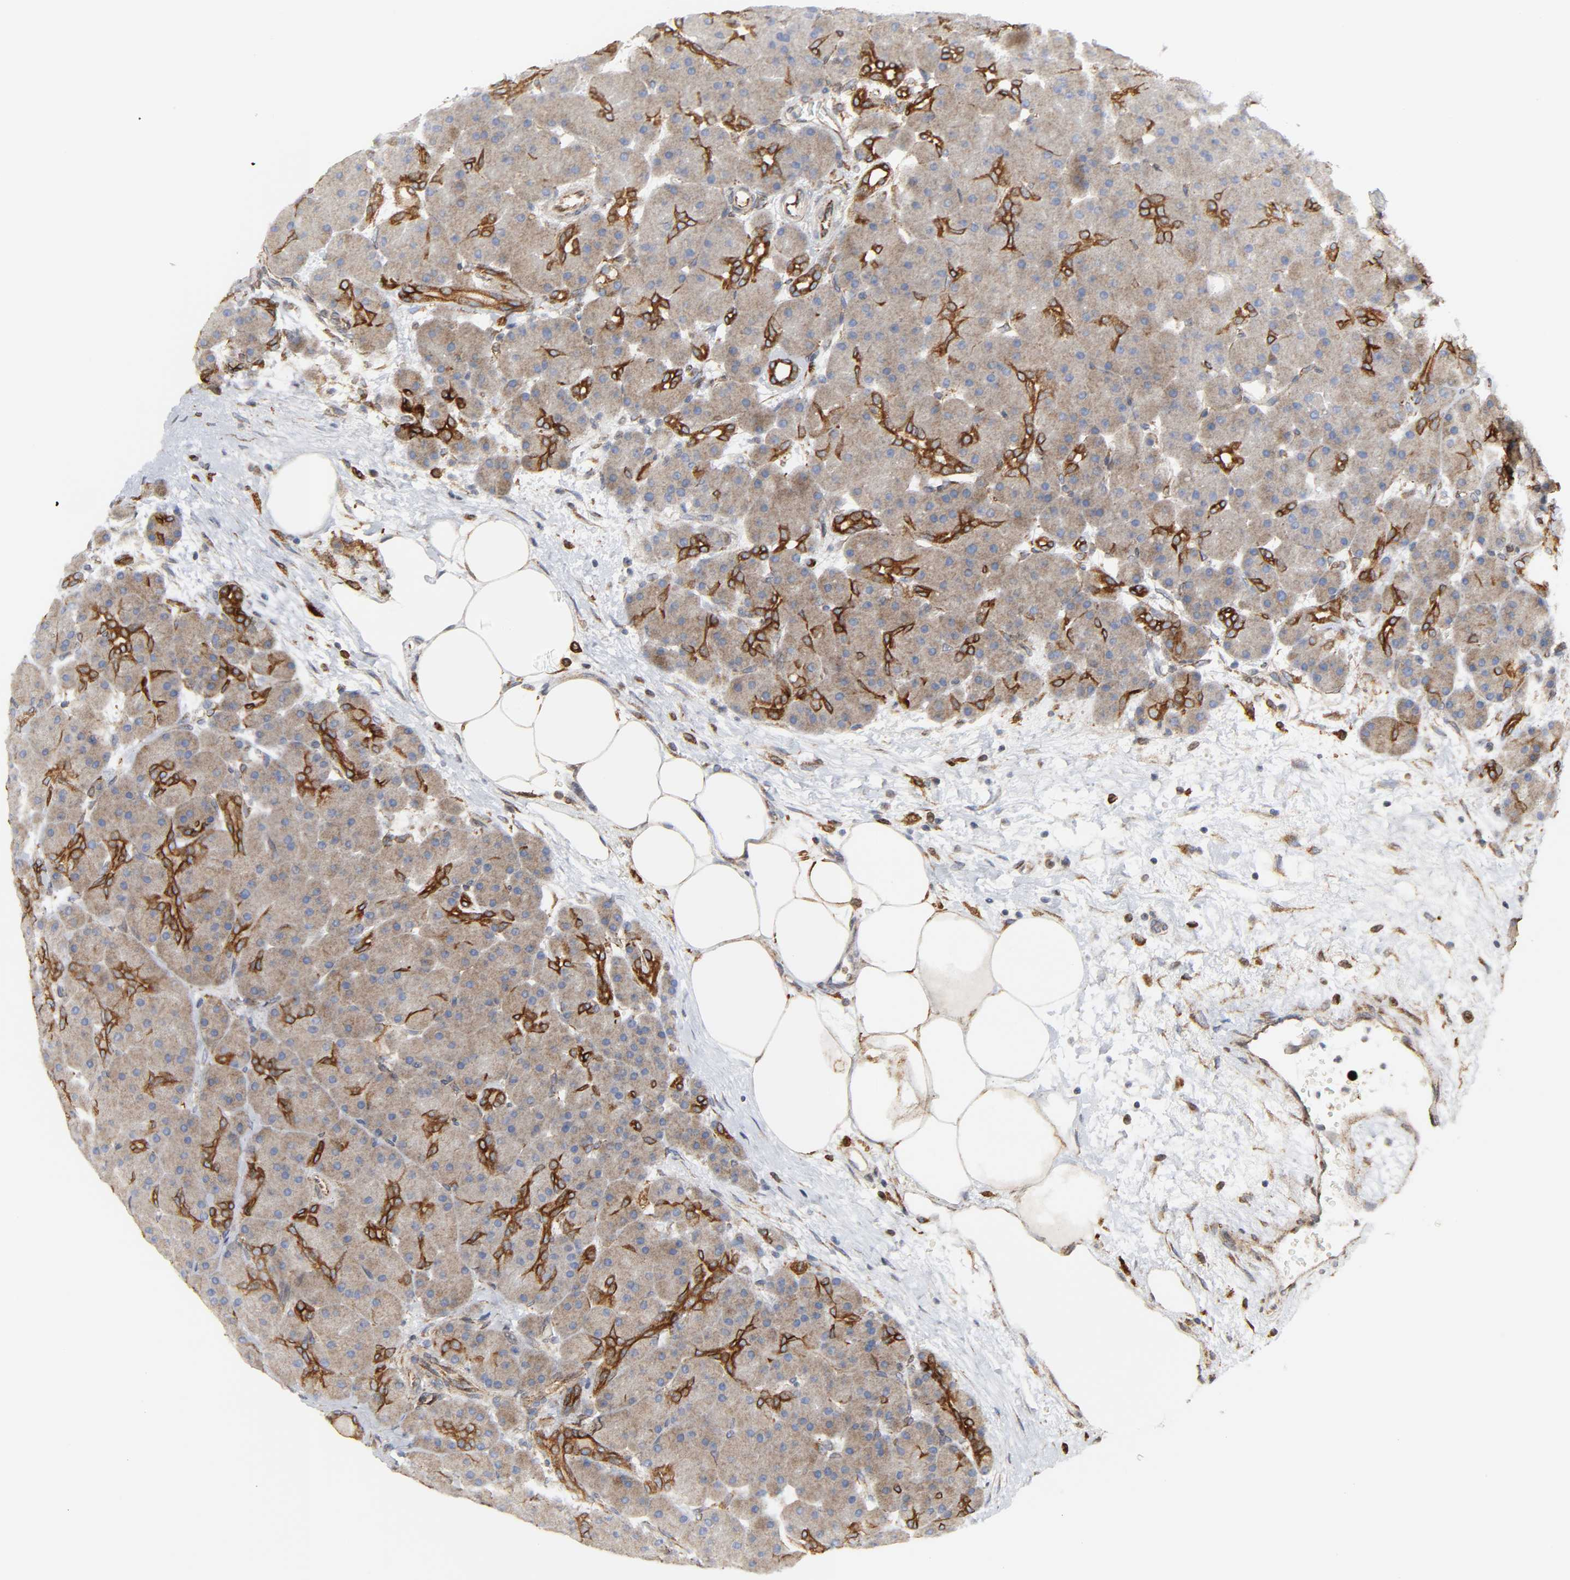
{"staining": {"intensity": "moderate", "quantity": ">75%", "location": "cytoplasmic/membranous"}, "tissue": "pancreas", "cell_type": "Exocrine glandular cells", "image_type": "normal", "snomed": [{"axis": "morphology", "description": "Normal tissue, NOS"}, {"axis": "topography", "description": "Pancreas"}], "caption": "Protein staining of normal pancreas reveals moderate cytoplasmic/membranous positivity in approximately >75% of exocrine glandular cells.", "gene": "POR", "patient": {"sex": "male", "age": 66}}